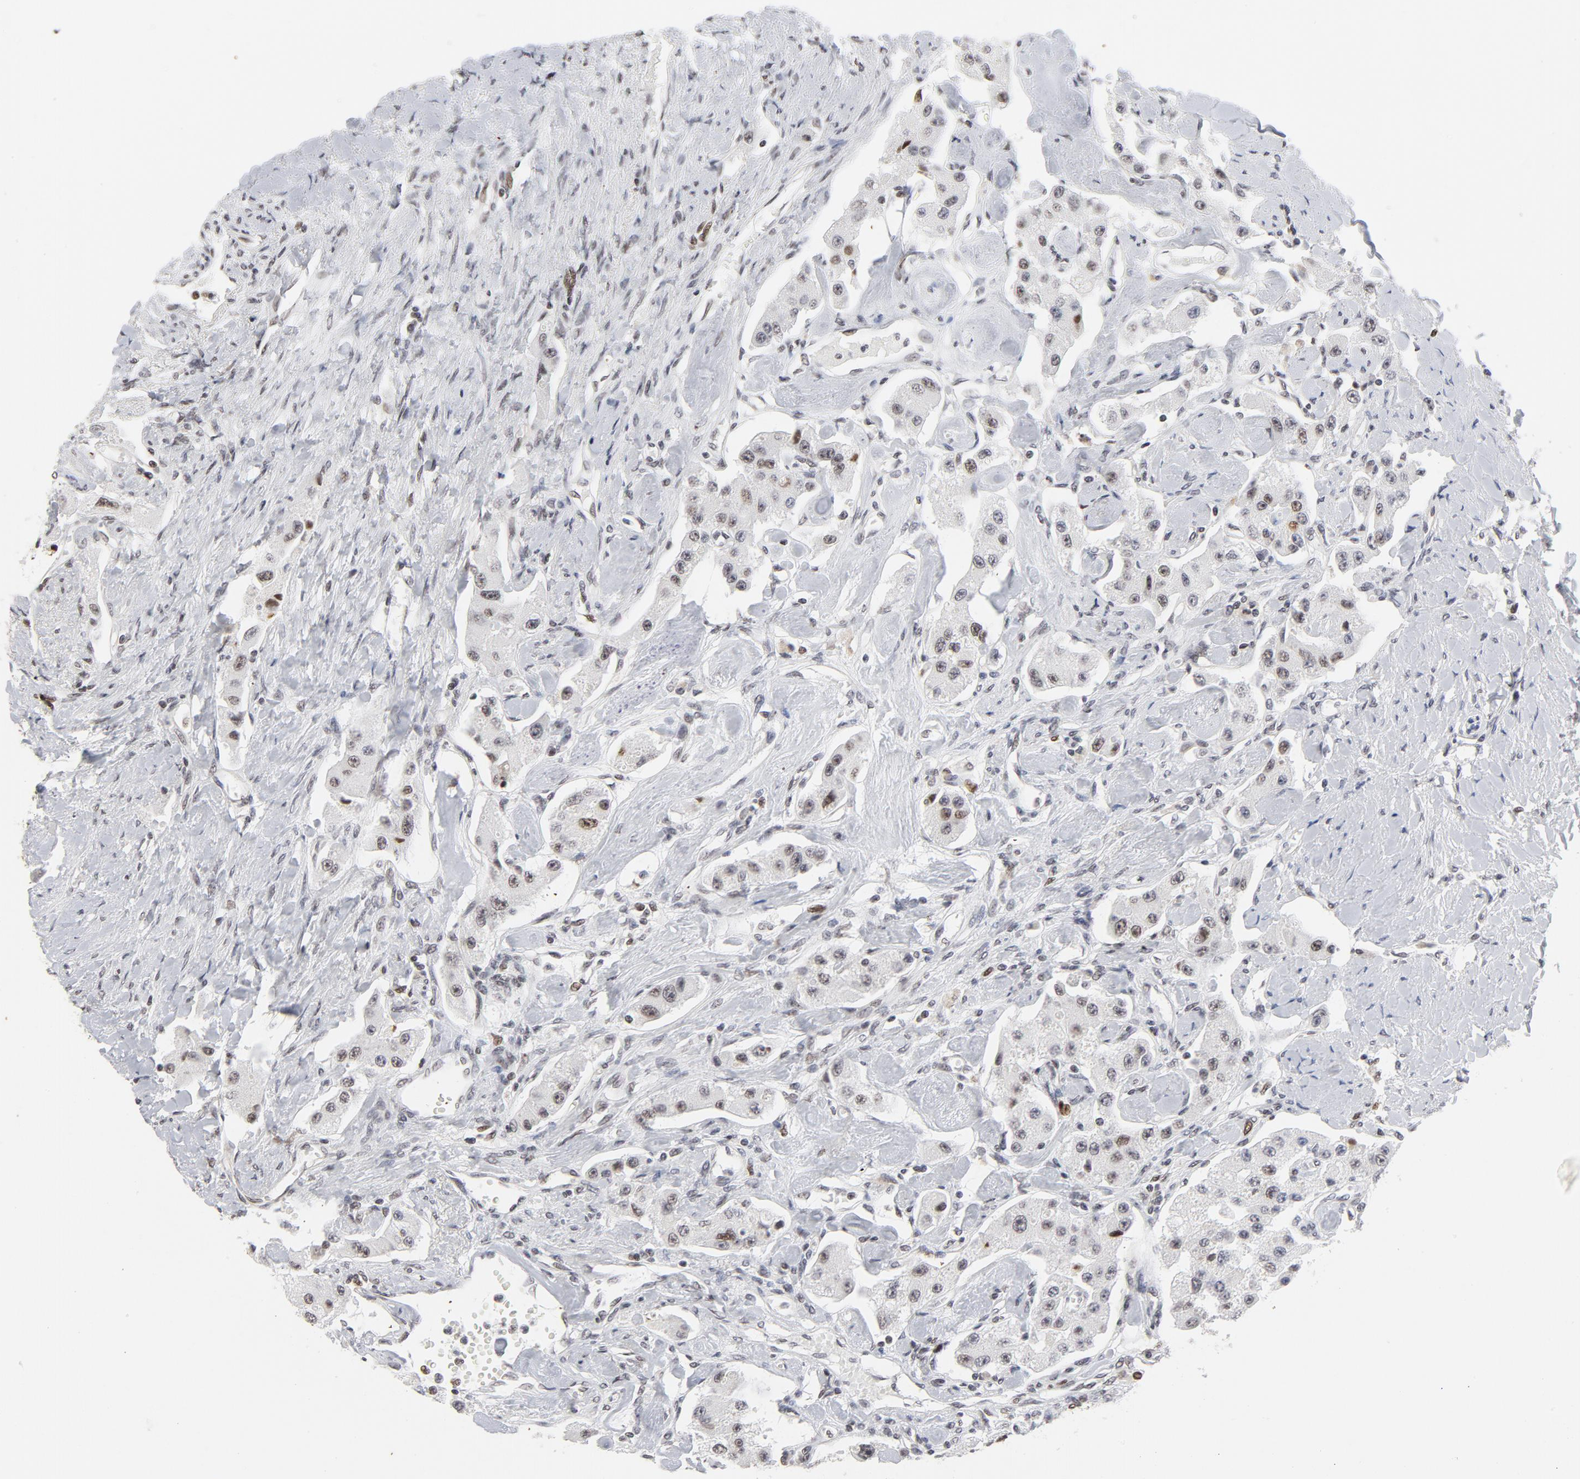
{"staining": {"intensity": "weak", "quantity": "<25%", "location": "nuclear"}, "tissue": "carcinoid", "cell_type": "Tumor cells", "image_type": "cancer", "snomed": [{"axis": "morphology", "description": "Carcinoid, malignant, NOS"}, {"axis": "topography", "description": "Pancreas"}], "caption": "Immunohistochemistry photomicrograph of neoplastic tissue: human carcinoid (malignant) stained with DAB demonstrates no significant protein positivity in tumor cells.", "gene": "RFC4", "patient": {"sex": "male", "age": 41}}